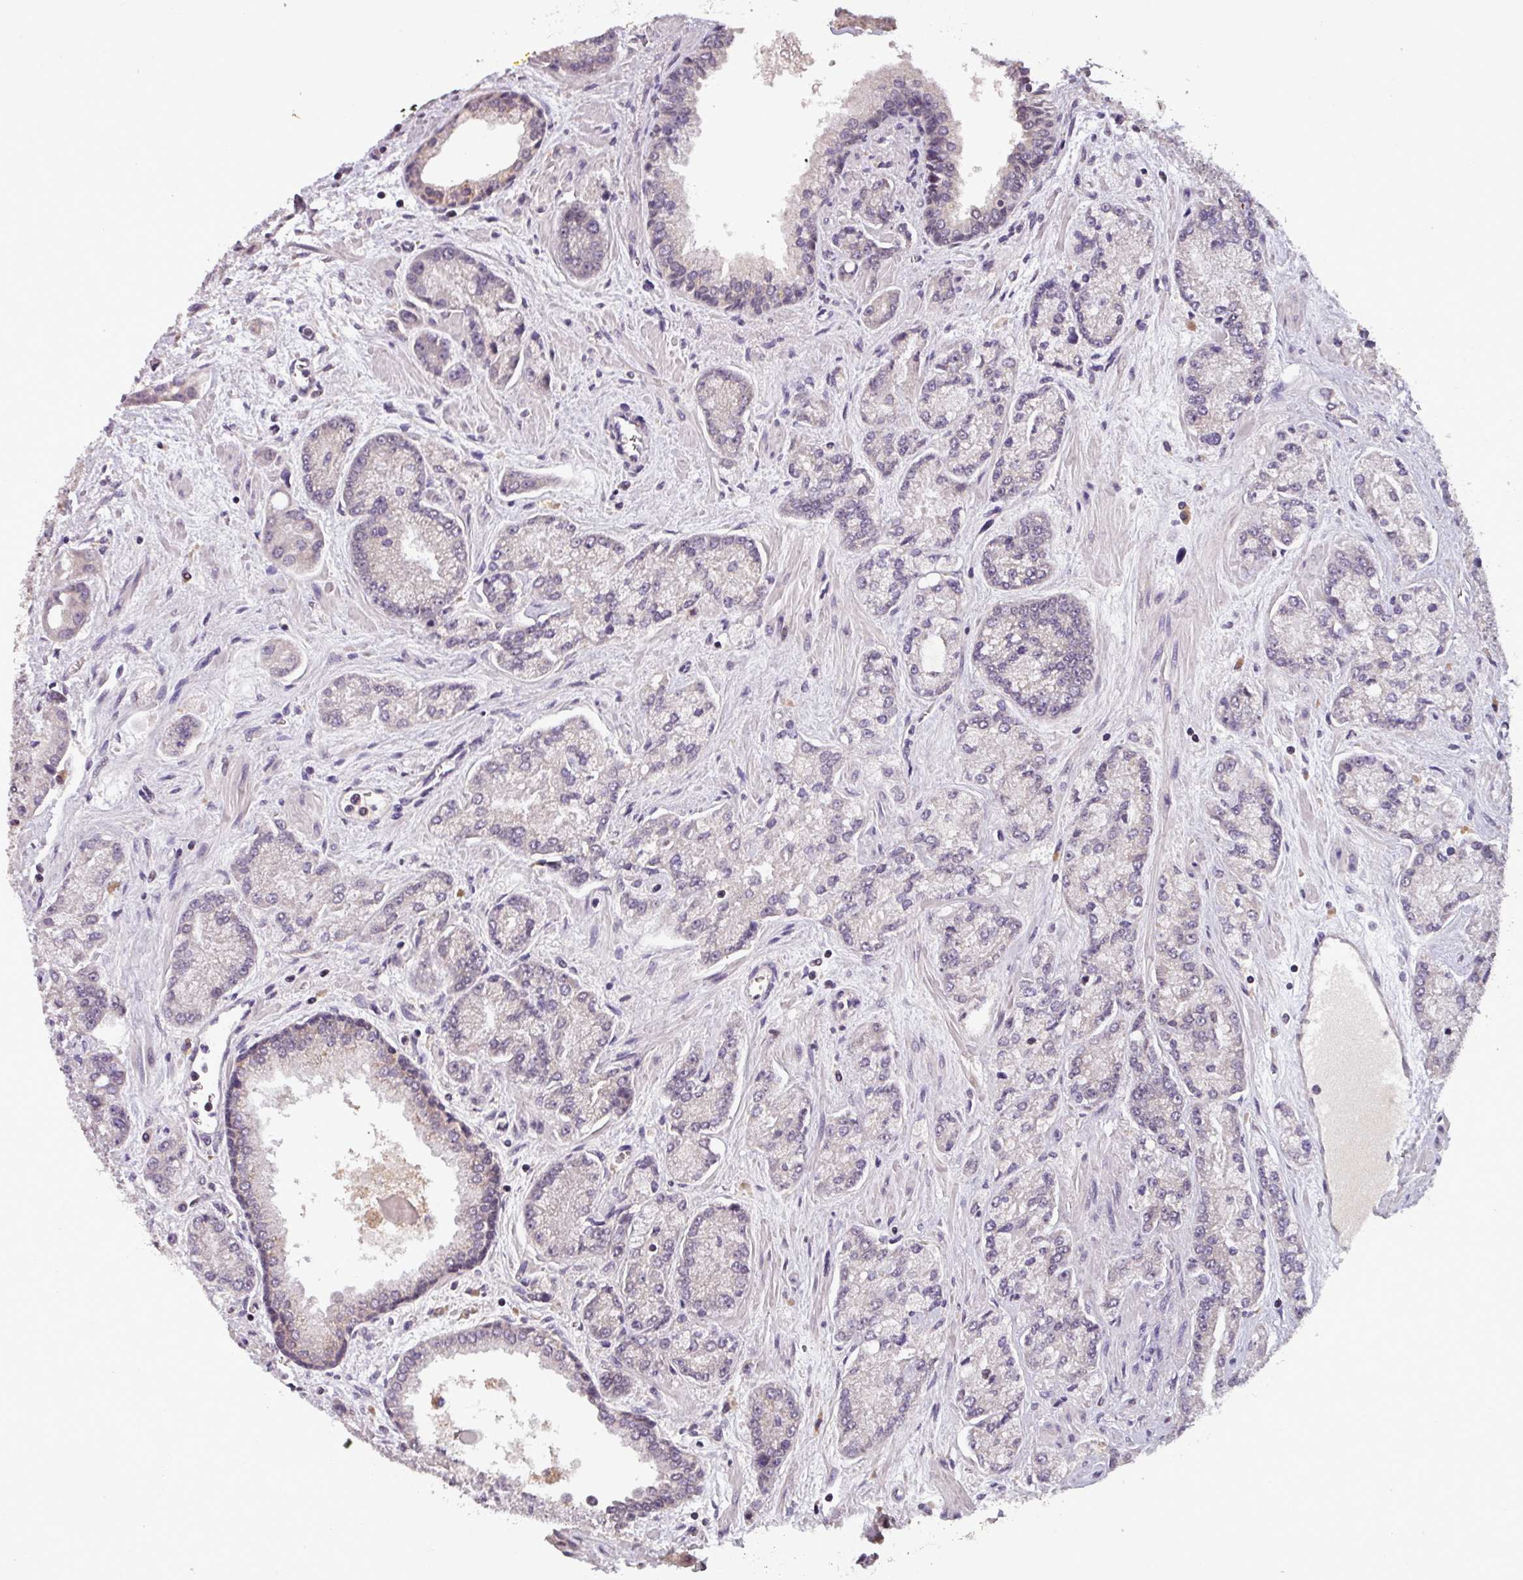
{"staining": {"intensity": "negative", "quantity": "none", "location": "none"}, "tissue": "prostate cancer", "cell_type": "Tumor cells", "image_type": "cancer", "snomed": [{"axis": "morphology", "description": "Adenocarcinoma, High grade"}, {"axis": "topography", "description": "Prostate"}], "caption": "Immunohistochemistry micrograph of neoplastic tissue: human prostate cancer (adenocarcinoma (high-grade)) stained with DAB demonstrates no significant protein positivity in tumor cells. (Immunohistochemistry (ihc), brightfield microscopy, high magnification).", "gene": "NOB1", "patient": {"sex": "male", "age": 68}}